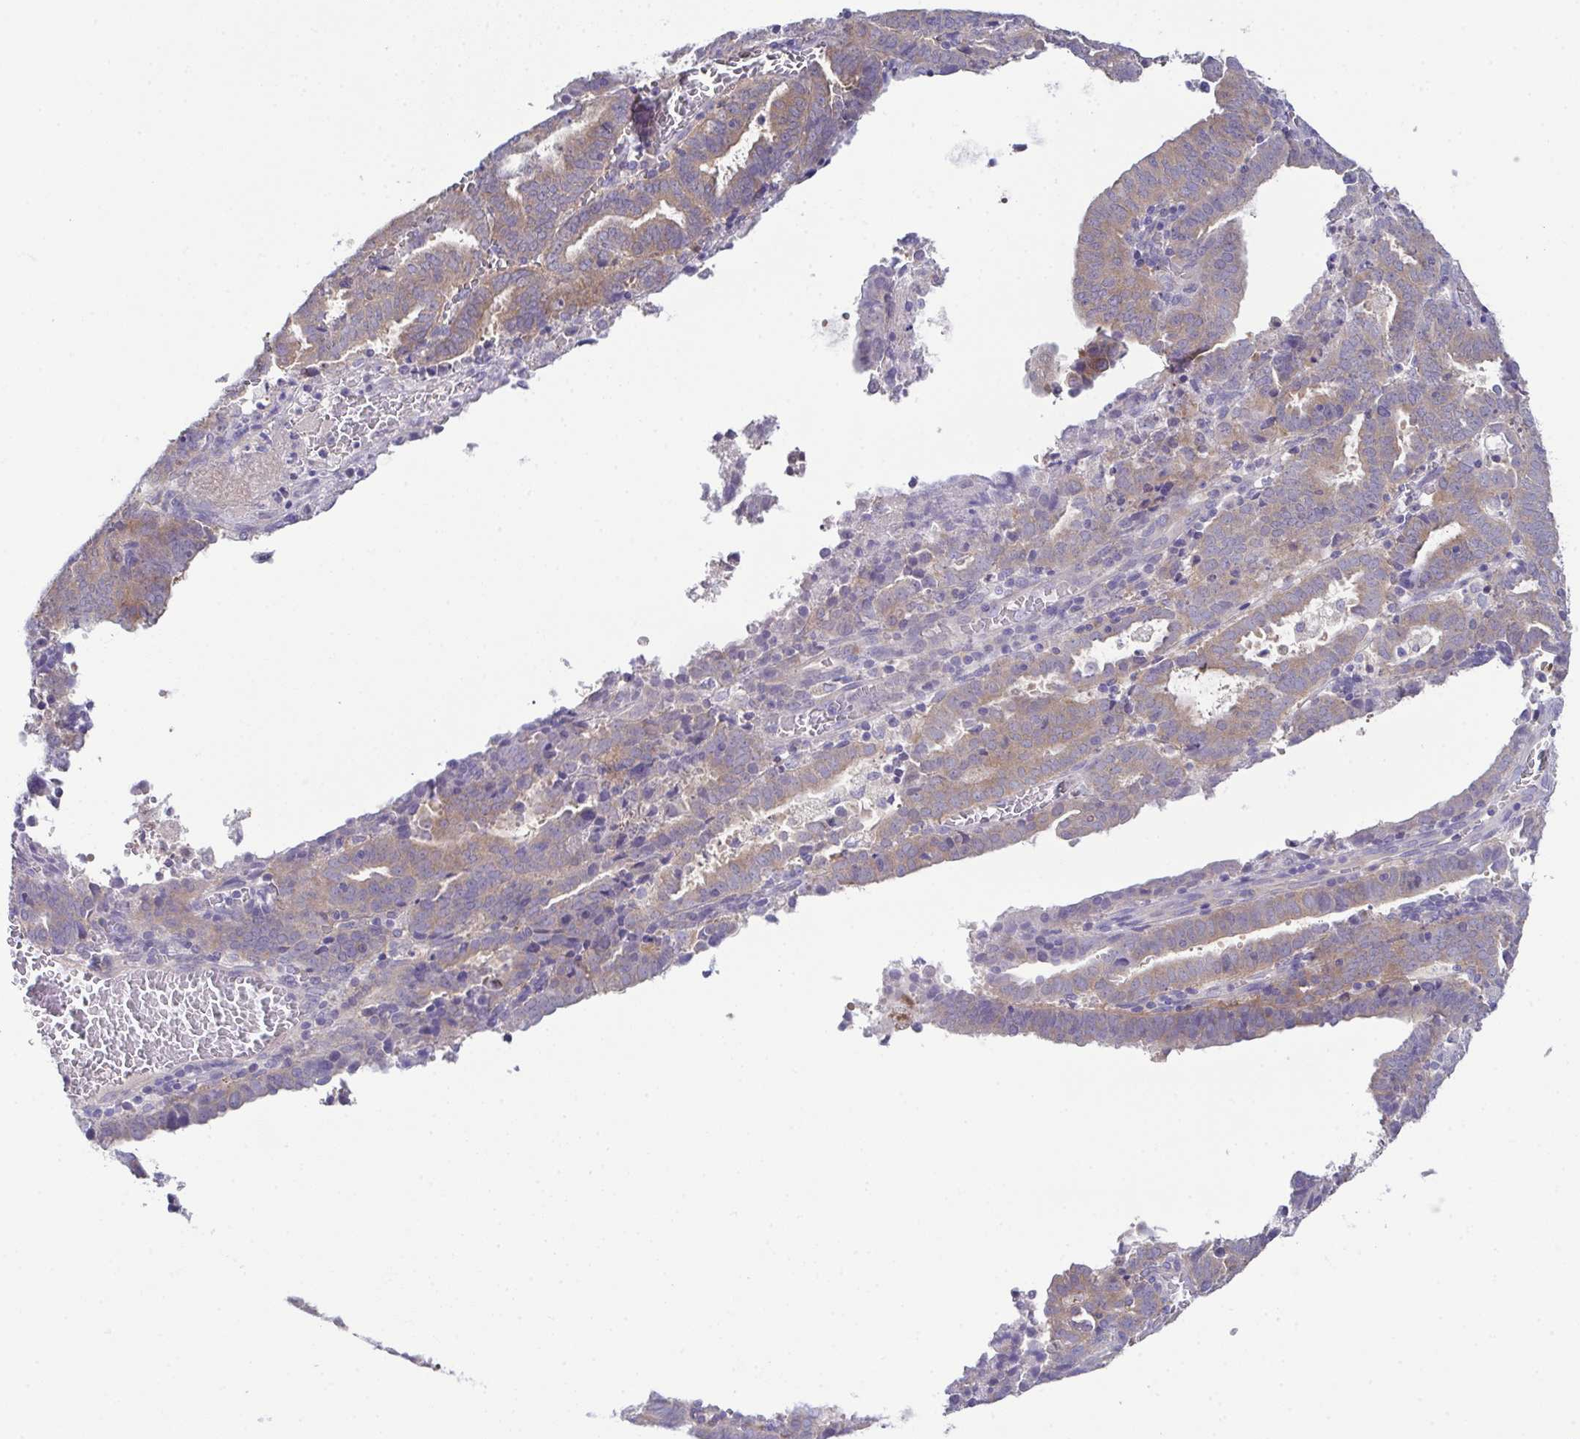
{"staining": {"intensity": "weak", "quantity": ">75%", "location": "cytoplasmic/membranous"}, "tissue": "endometrial cancer", "cell_type": "Tumor cells", "image_type": "cancer", "snomed": [{"axis": "morphology", "description": "Adenocarcinoma, NOS"}, {"axis": "topography", "description": "Uterus"}], "caption": "High-magnification brightfield microscopy of endometrial cancer stained with DAB (3,3'-diaminobenzidine) (brown) and counterstained with hematoxylin (blue). tumor cells exhibit weak cytoplasmic/membranous staining is appreciated in approximately>75% of cells. (DAB IHC, brown staining for protein, blue staining for nuclei).", "gene": "CFAP97D1", "patient": {"sex": "female", "age": 83}}